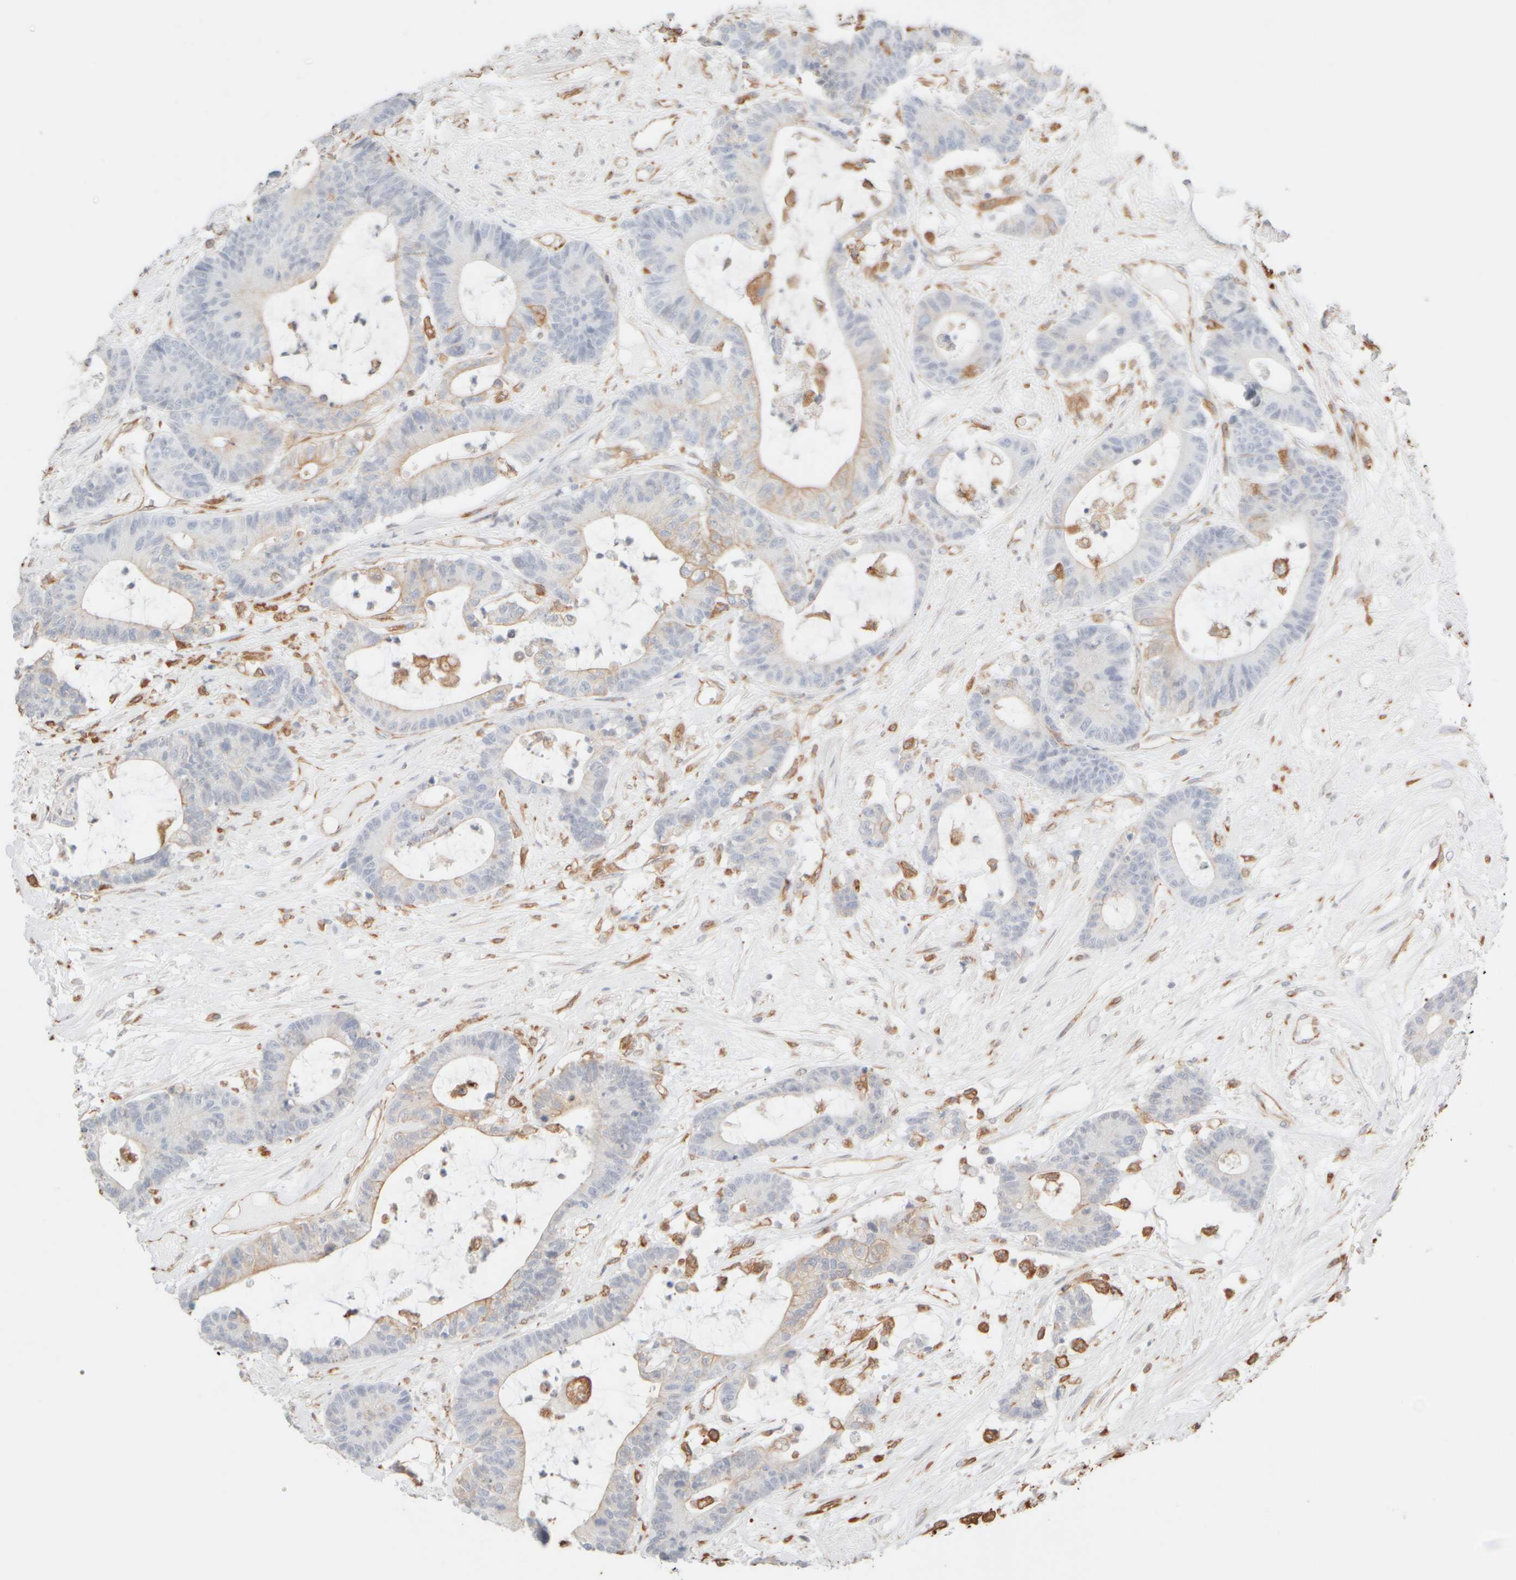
{"staining": {"intensity": "weak", "quantity": "<25%", "location": "cytoplasmic/membranous"}, "tissue": "colorectal cancer", "cell_type": "Tumor cells", "image_type": "cancer", "snomed": [{"axis": "morphology", "description": "Adenocarcinoma, NOS"}, {"axis": "topography", "description": "Colon"}], "caption": "IHC micrograph of human colorectal adenocarcinoma stained for a protein (brown), which shows no expression in tumor cells.", "gene": "KRT15", "patient": {"sex": "female", "age": 84}}